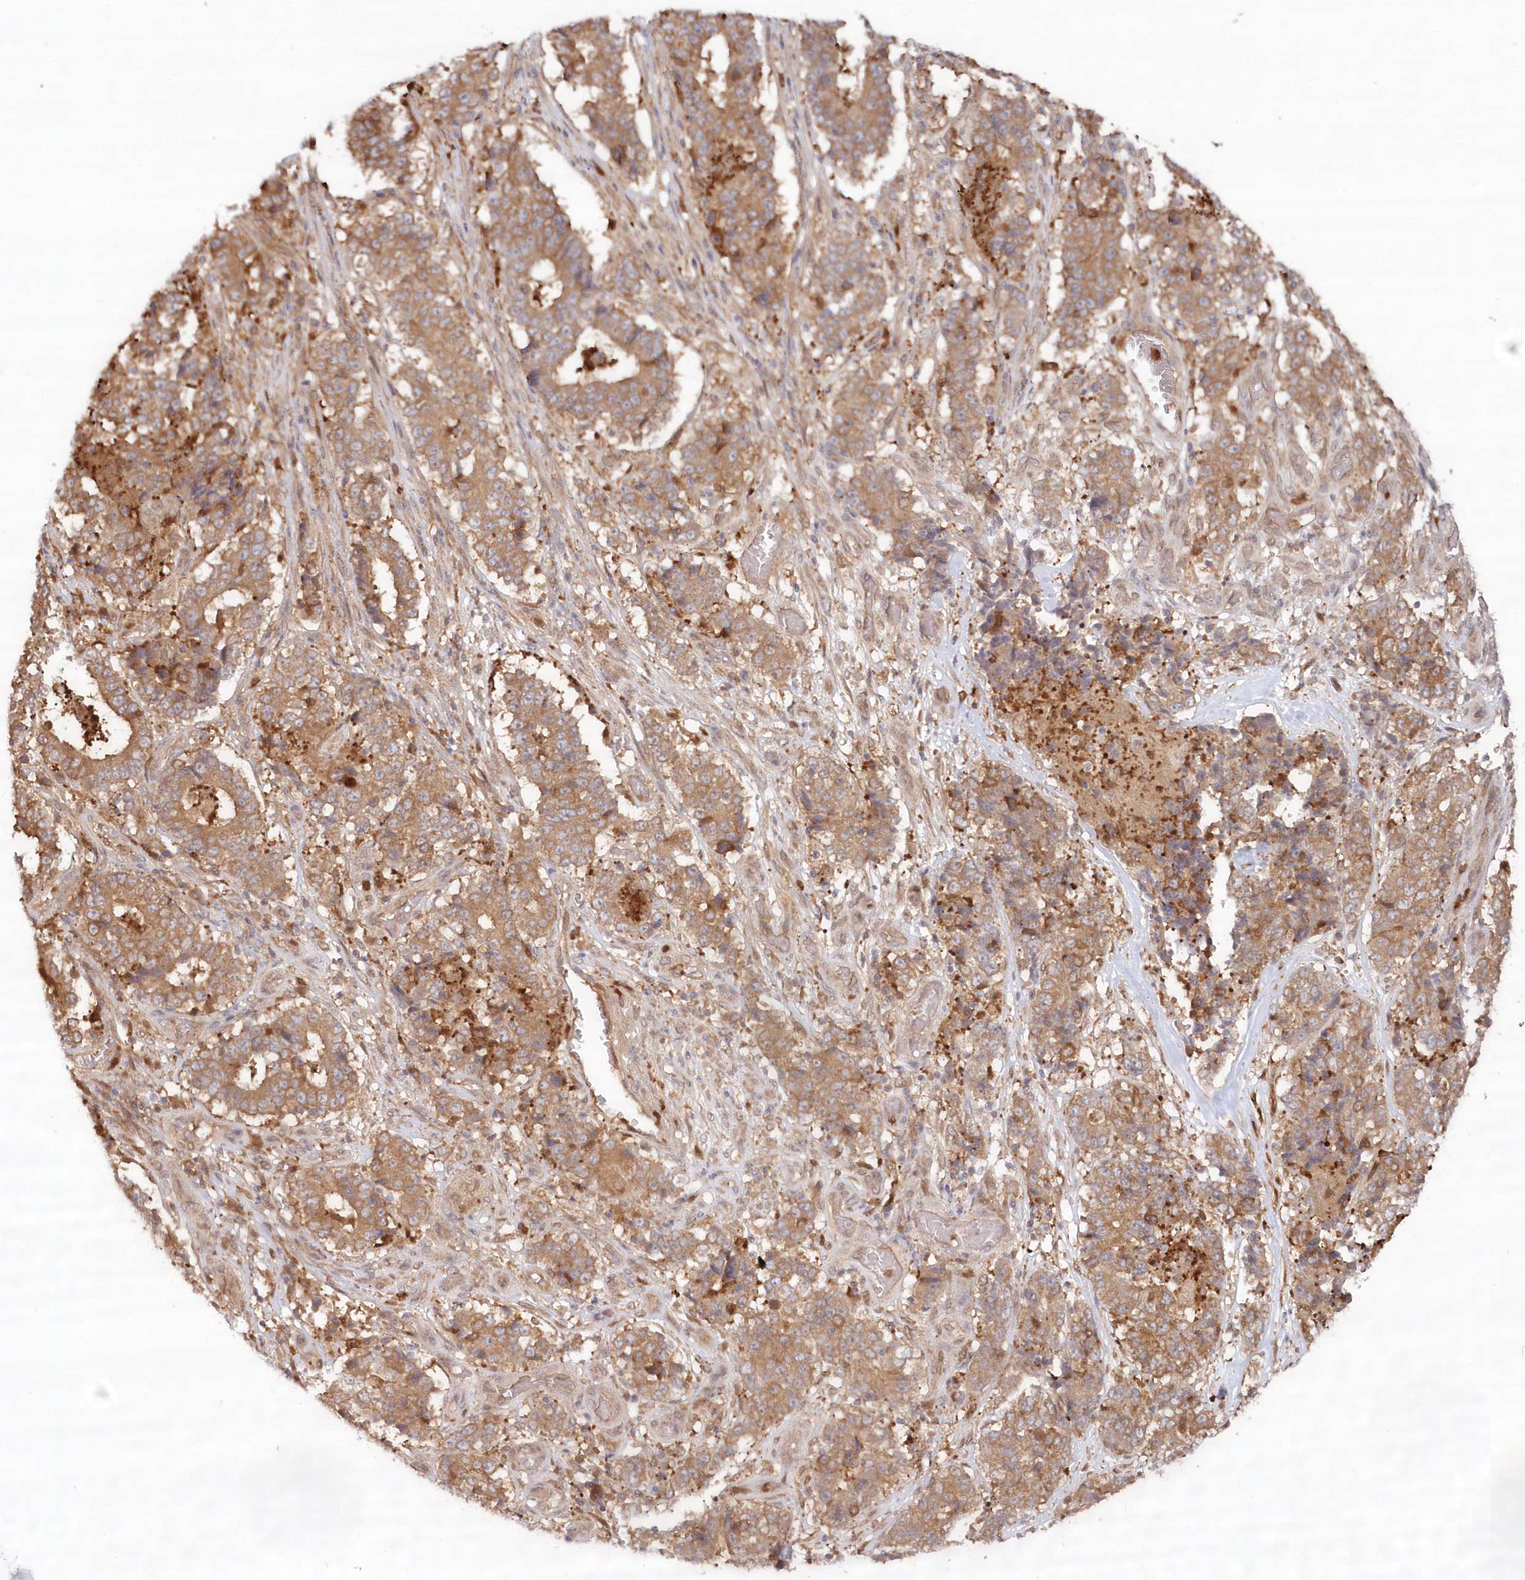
{"staining": {"intensity": "moderate", "quantity": ">75%", "location": "cytoplasmic/membranous"}, "tissue": "stomach cancer", "cell_type": "Tumor cells", "image_type": "cancer", "snomed": [{"axis": "morphology", "description": "Adenocarcinoma, NOS"}, {"axis": "topography", "description": "Stomach"}], "caption": "Immunohistochemistry (IHC) micrograph of human stomach cancer (adenocarcinoma) stained for a protein (brown), which reveals medium levels of moderate cytoplasmic/membranous expression in approximately >75% of tumor cells.", "gene": "GBE1", "patient": {"sex": "male", "age": 59}}